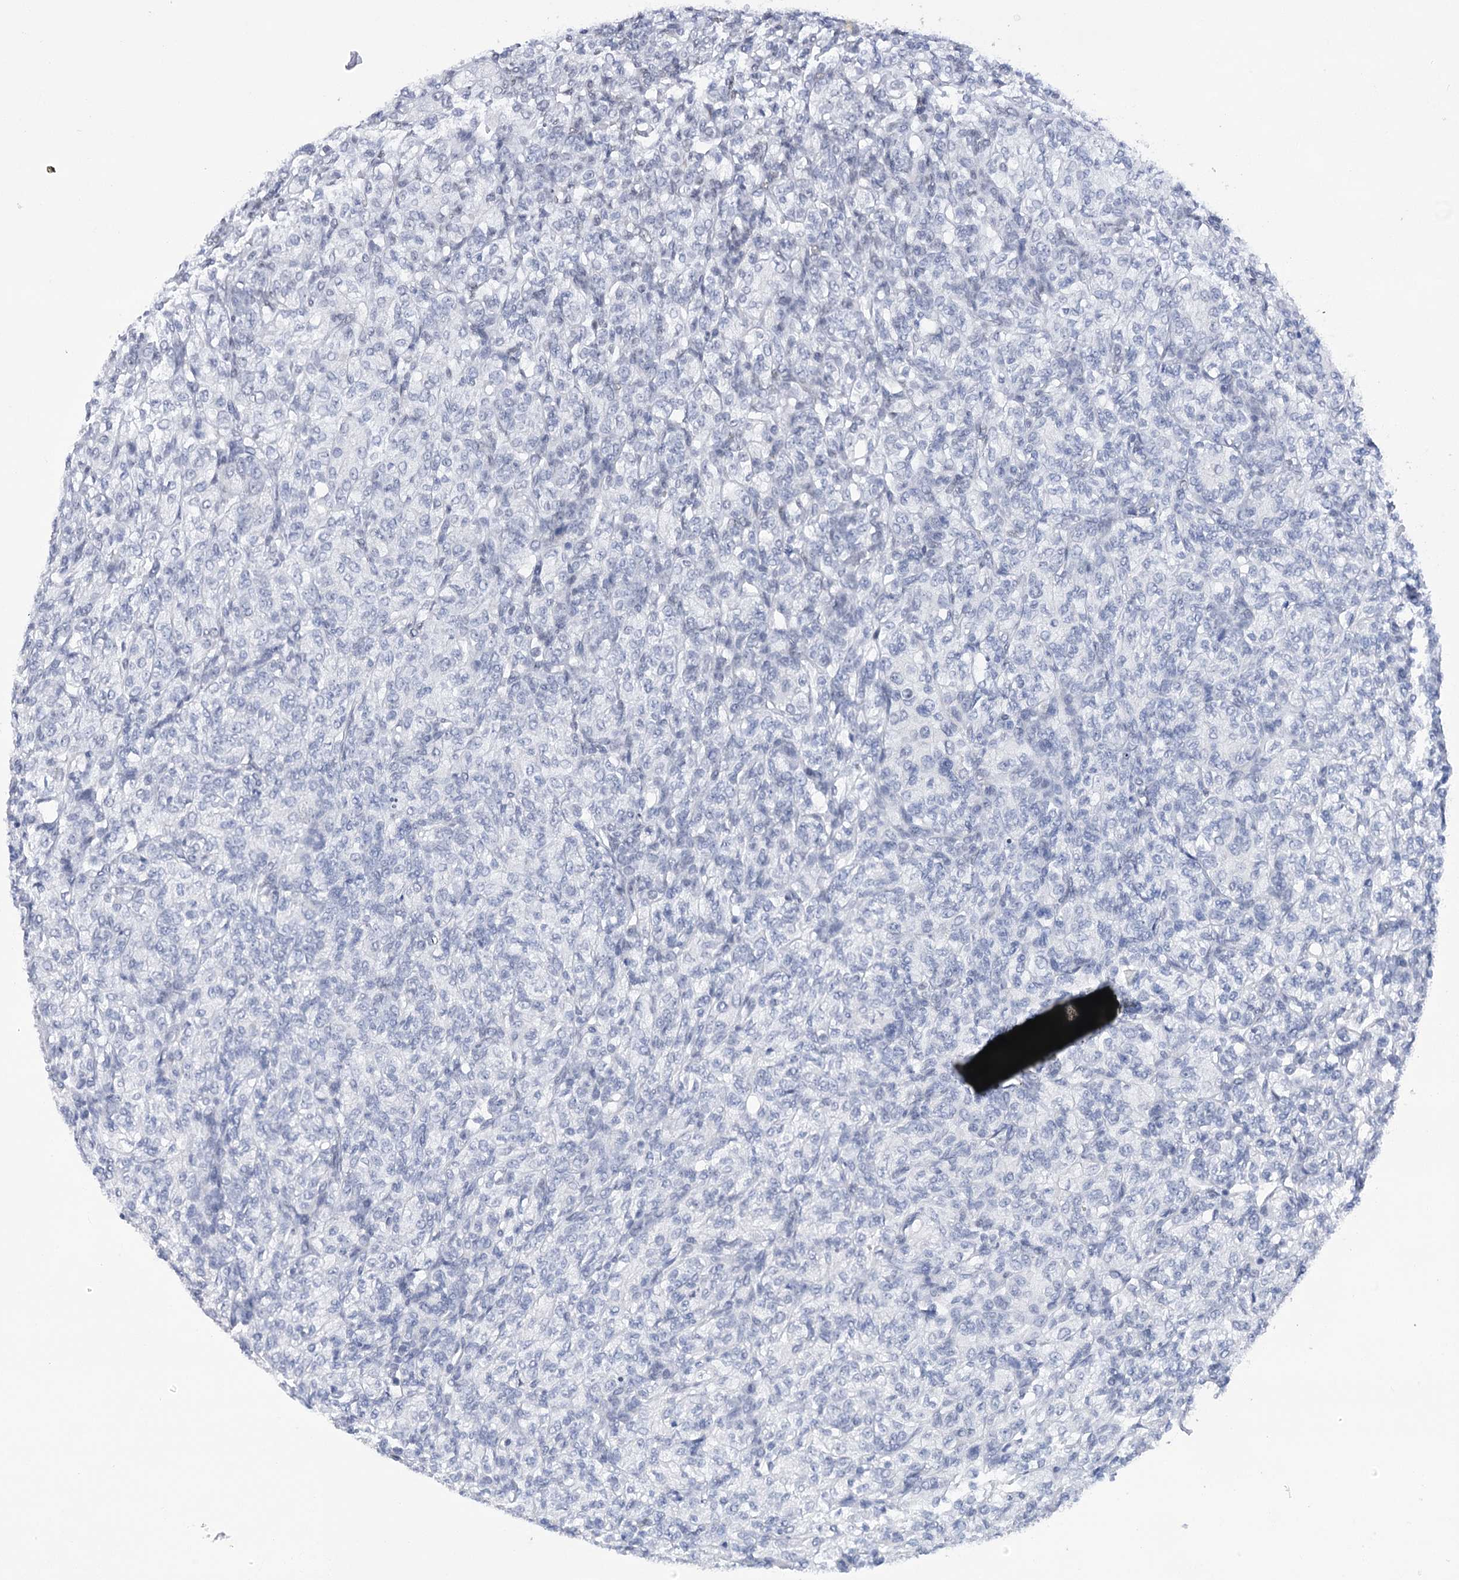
{"staining": {"intensity": "negative", "quantity": "none", "location": "none"}, "tissue": "renal cancer", "cell_type": "Tumor cells", "image_type": "cancer", "snomed": [{"axis": "morphology", "description": "Adenocarcinoma, NOS"}, {"axis": "topography", "description": "Kidney"}], "caption": "An image of renal cancer (adenocarcinoma) stained for a protein shows no brown staining in tumor cells. (Brightfield microscopy of DAB (3,3'-diaminobenzidine) immunohistochemistry at high magnification).", "gene": "HNRNPA0", "patient": {"sex": "male", "age": 77}}